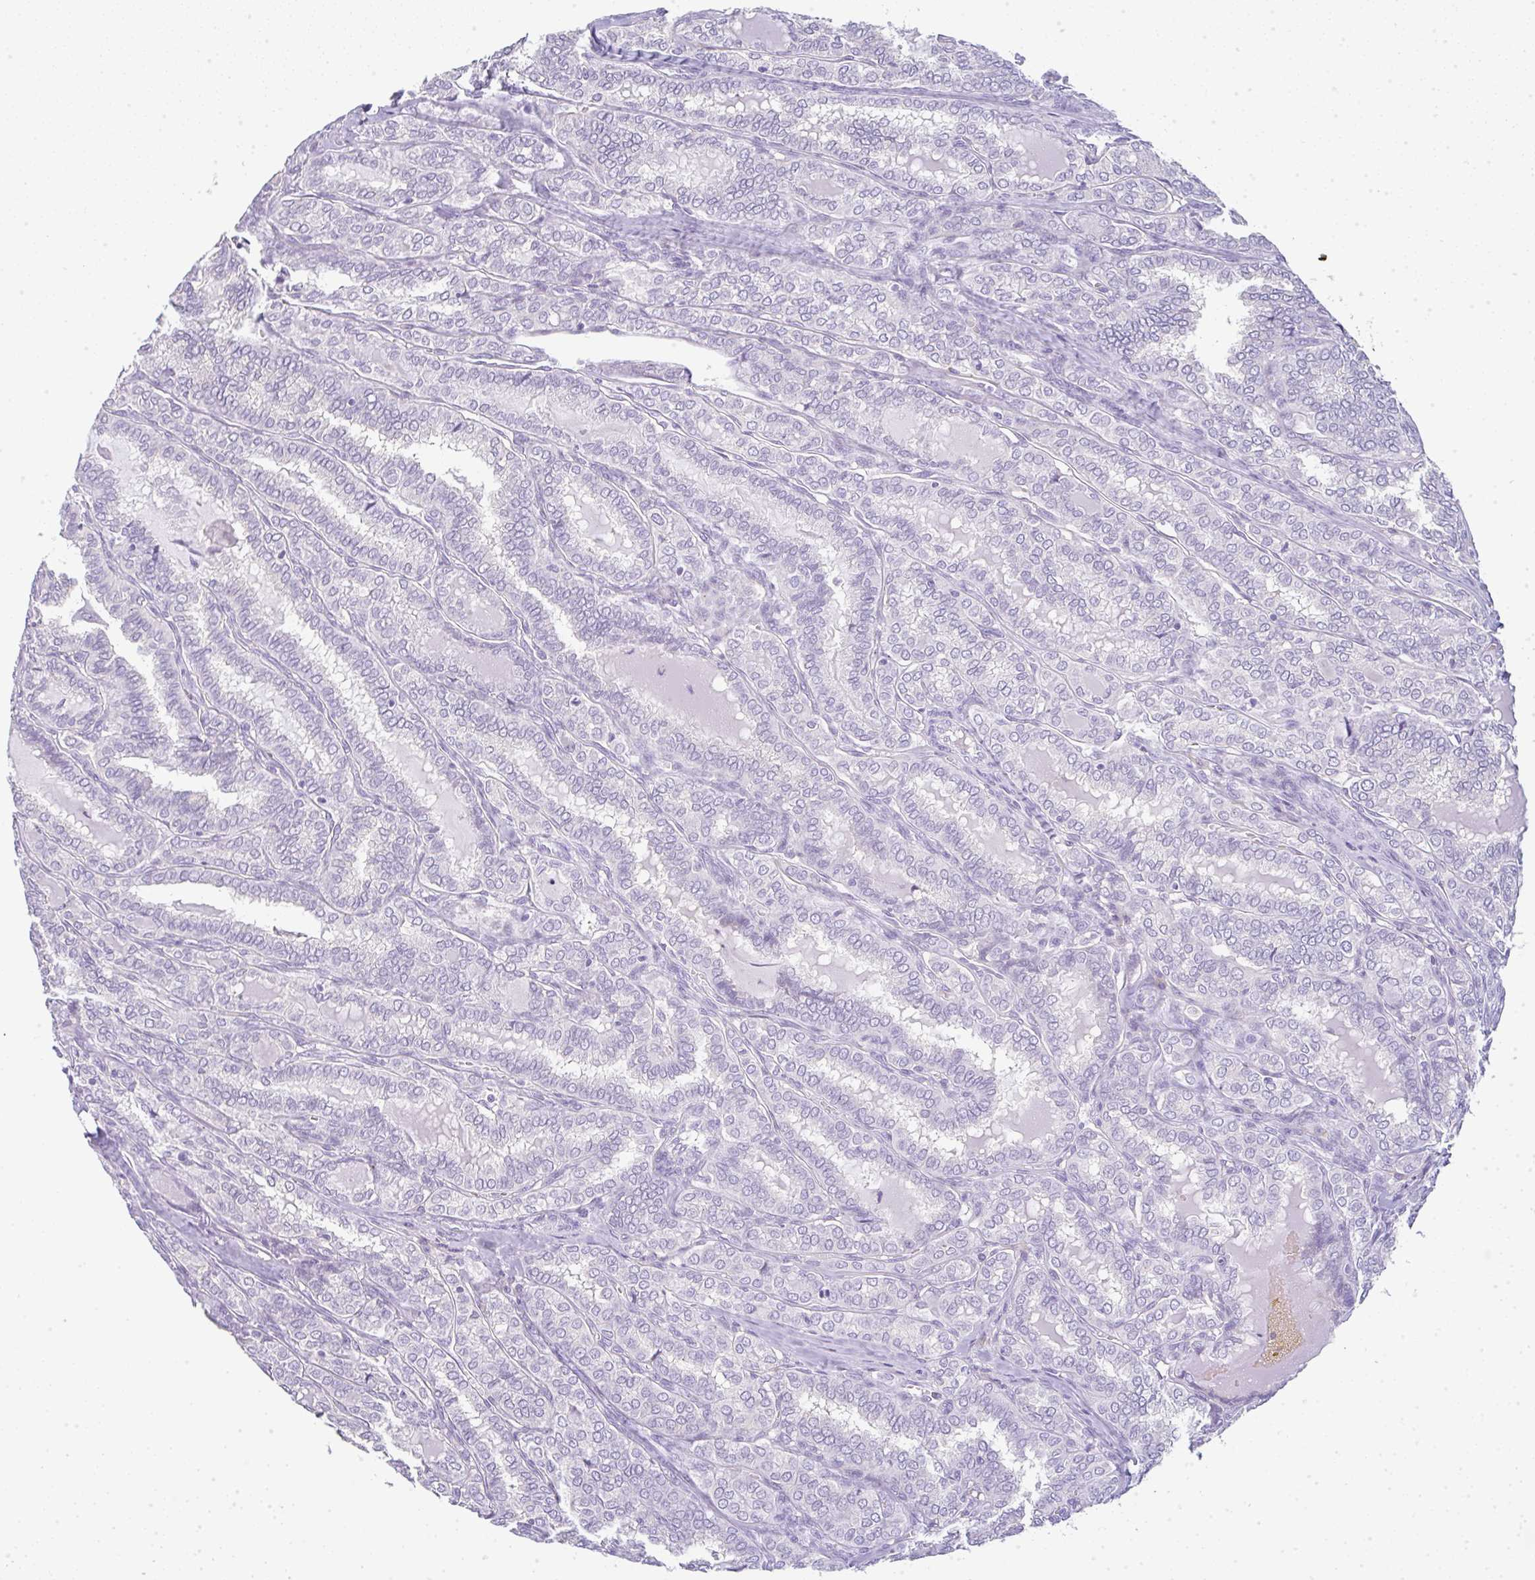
{"staining": {"intensity": "negative", "quantity": "none", "location": "none"}, "tissue": "thyroid cancer", "cell_type": "Tumor cells", "image_type": "cancer", "snomed": [{"axis": "morphology", "description": "Papillary adenocarcinoma, NOS"}, {"axis": "topography", "description": "Thyroid gland"}], "caption": "Papillary adenocarcinoma (thyroid) stained for a protein using immunohistochemistry reveals no staining tumor cells.", "gene": "LPAR4", "patient": {"sex": "female", "age": 30}}